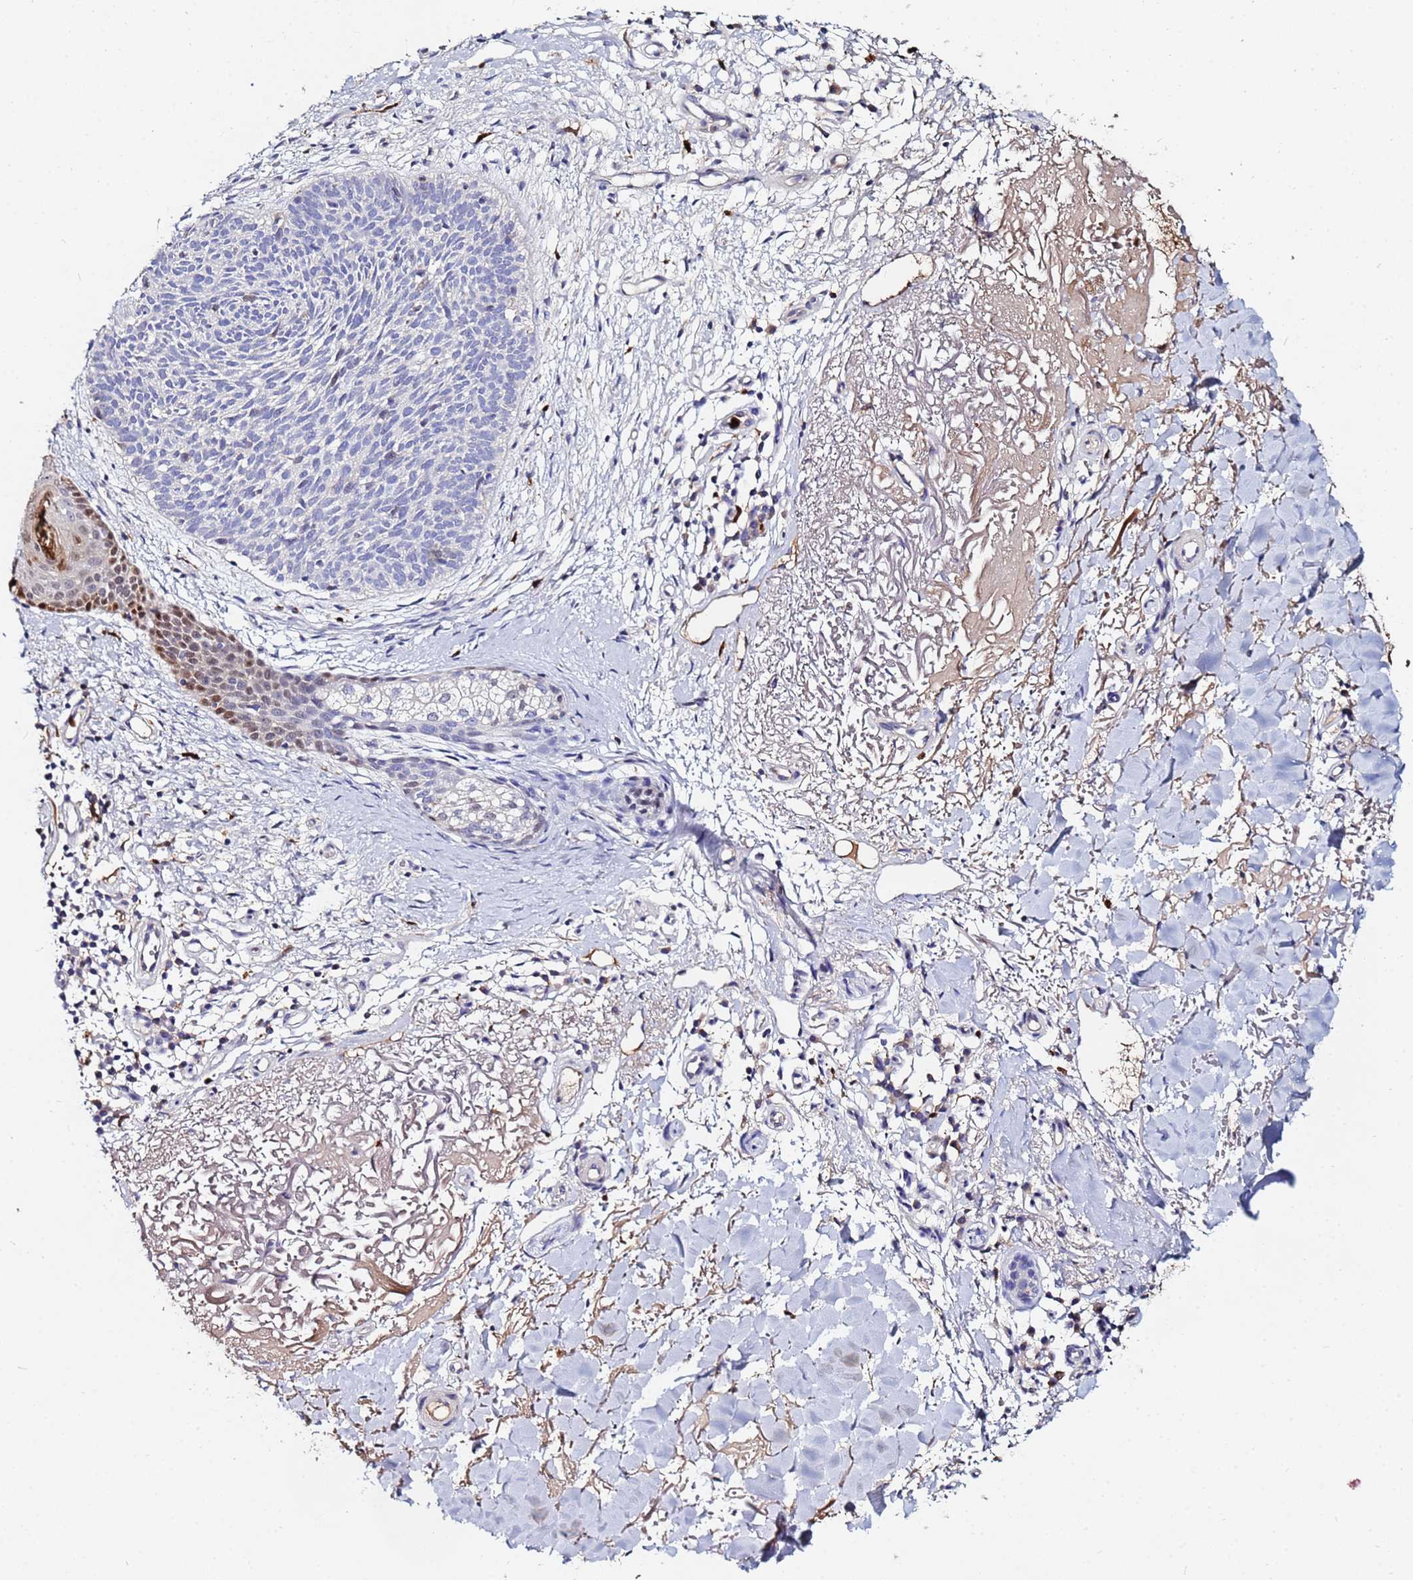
{"staining": {"intensity": "negative", "quantity": "none", "location": "none"}, "tissue": "skin cancer", "cell_type": "Tumor cells", "image_type": "cancer", "snomed": [{"axis": "morphology", "description": "Basal cell carcinoma"}, {"axis": "topography", "description": "Skin"}], "caption": "Image shows no significant protein expression in tumor cells of skin cancer (basal cell carcinoma).", "gene": "TUBAL3", "patient": {"sex": "male", "age": 84}}